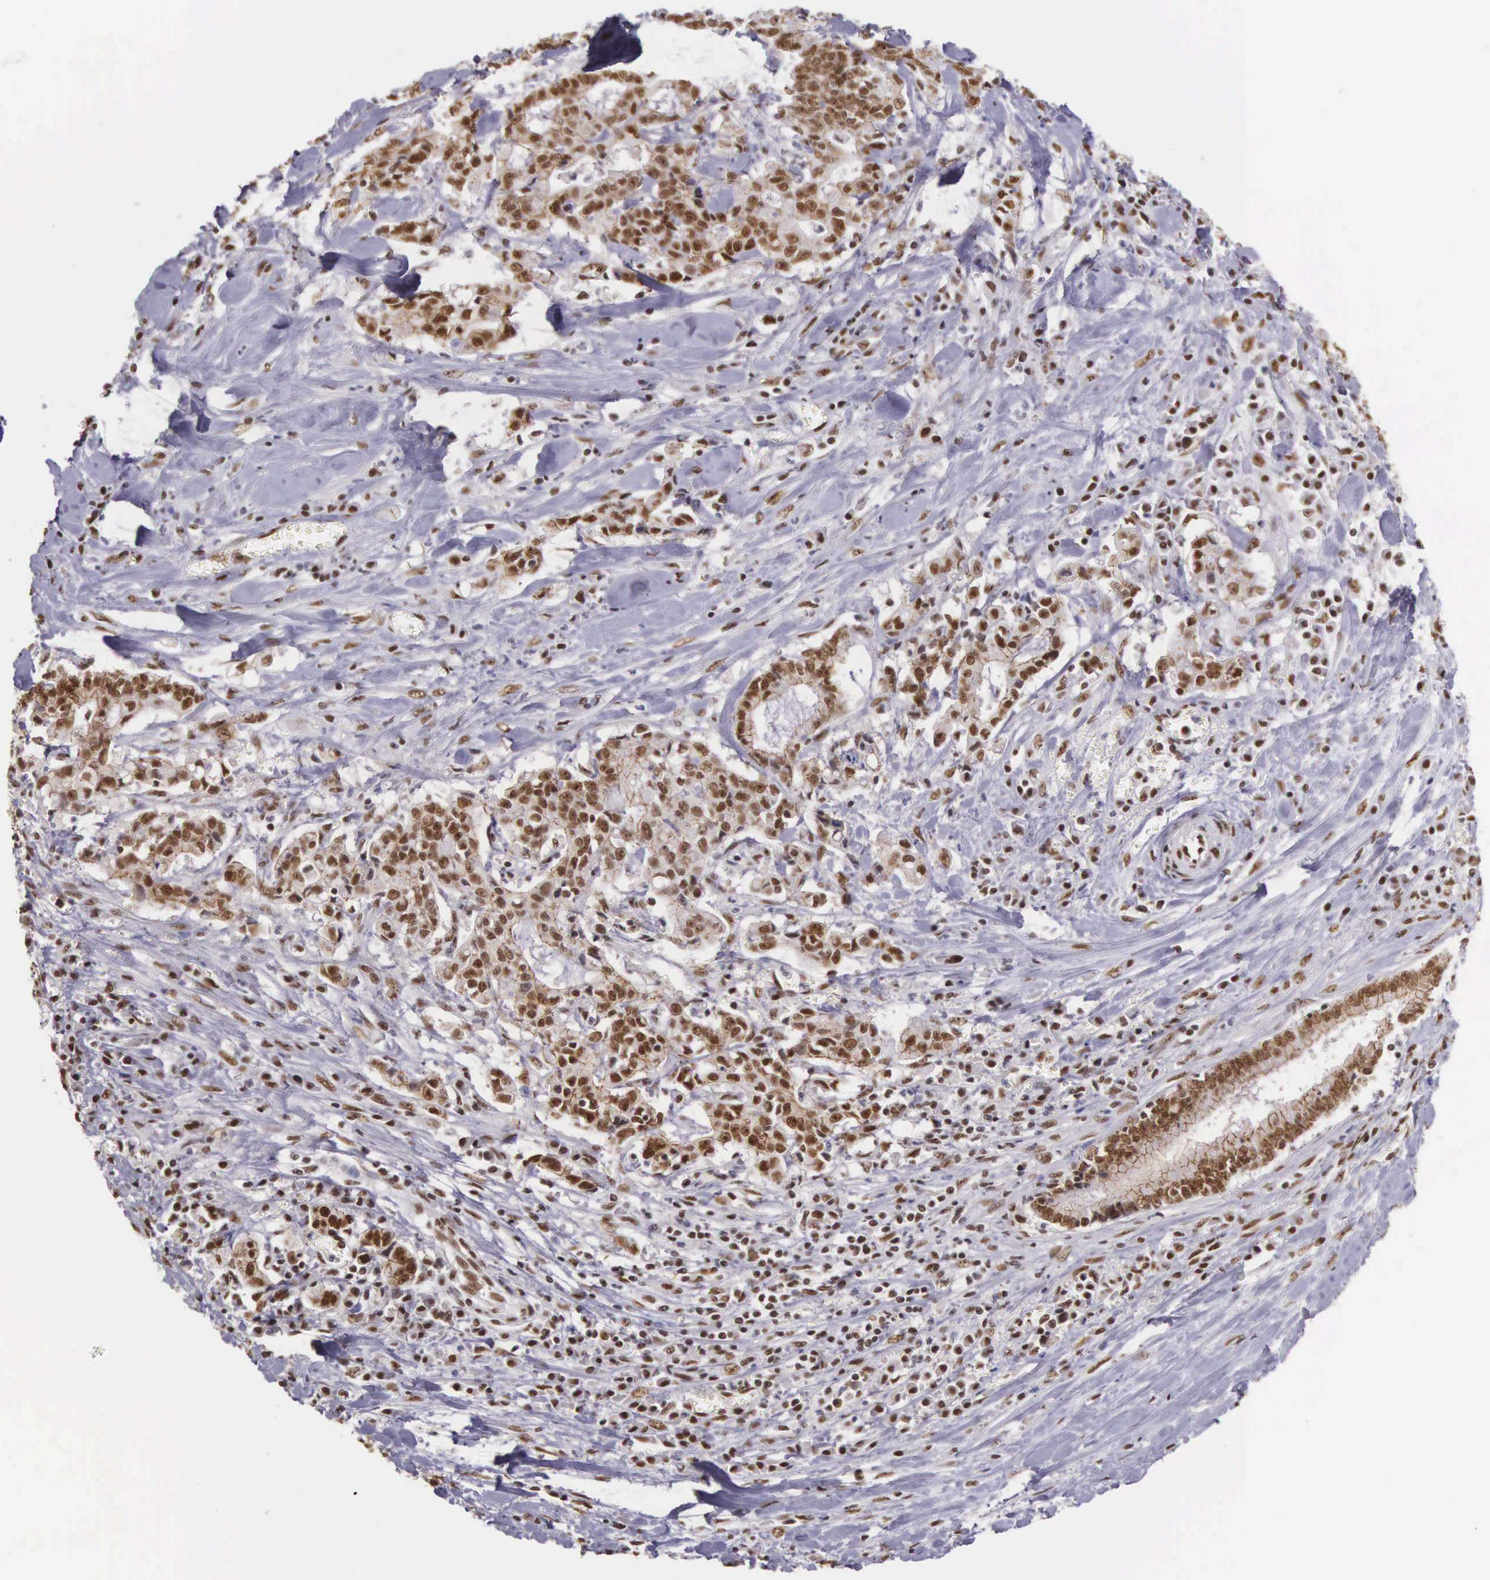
{"staining": {"intensity": "moderate", "quantity": ">75%", "location": "cytoplasmic/membranous,nuclear"}, "tissue": "liver cancer", "cell_type": "Tumor cells", "image_type": "cancer", "snomed": [{"axis": "morphology", "description": "Cholangiocarcinoma"}, {"axis": "topography", "description": "Liver"}], "caption": "The image demonstrates a brown stain indicating the presence of a protein in the cytoplasmic/membranous and nuclear of tumor cells in cholangiocarcinoma (liver).", "gene": "POLR2F", "patient": {"sex": "male", "age": 57}}